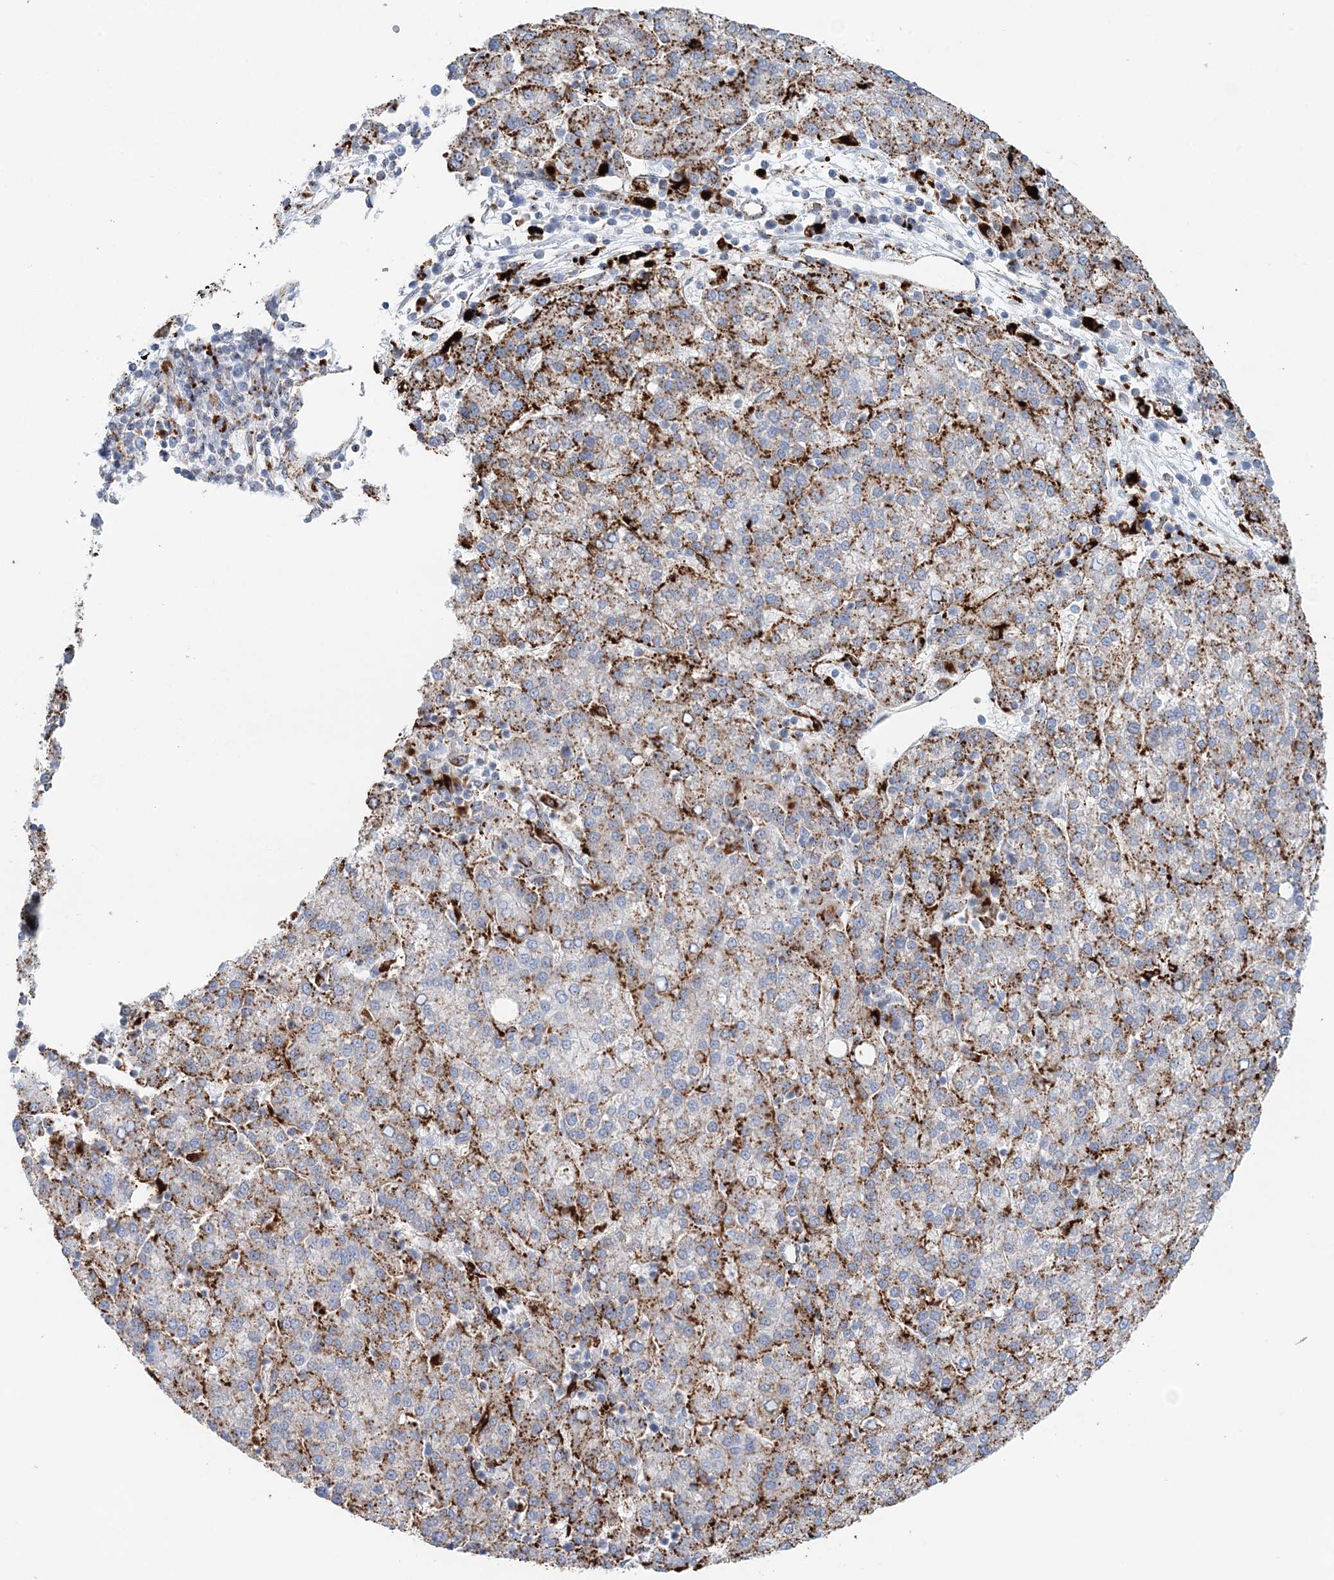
{"staining": {"intensity": "moderate", "quantity": ">75%", "location": "cytoplasmic/membranous"}, "tissue": "liver cancer", "cell_type": "Tumor cells", "image_type": "cancer", "snomed": [{"axis": "morphology", "description": "Carcinoma, Hepatocellular, NOS"}, {"axis": "topography", "description": "Liver"}], "caption": "Tumor cells exhibit moderate cytoplasmic/membranous staining in approximately >75% of cells in hepatocellular carcinoma (liver). (DAB IHC, brown staining for protein, blue staining for nuclei).", "gene": "TPP1", "patient": {"sex": "female", "age": 58}}